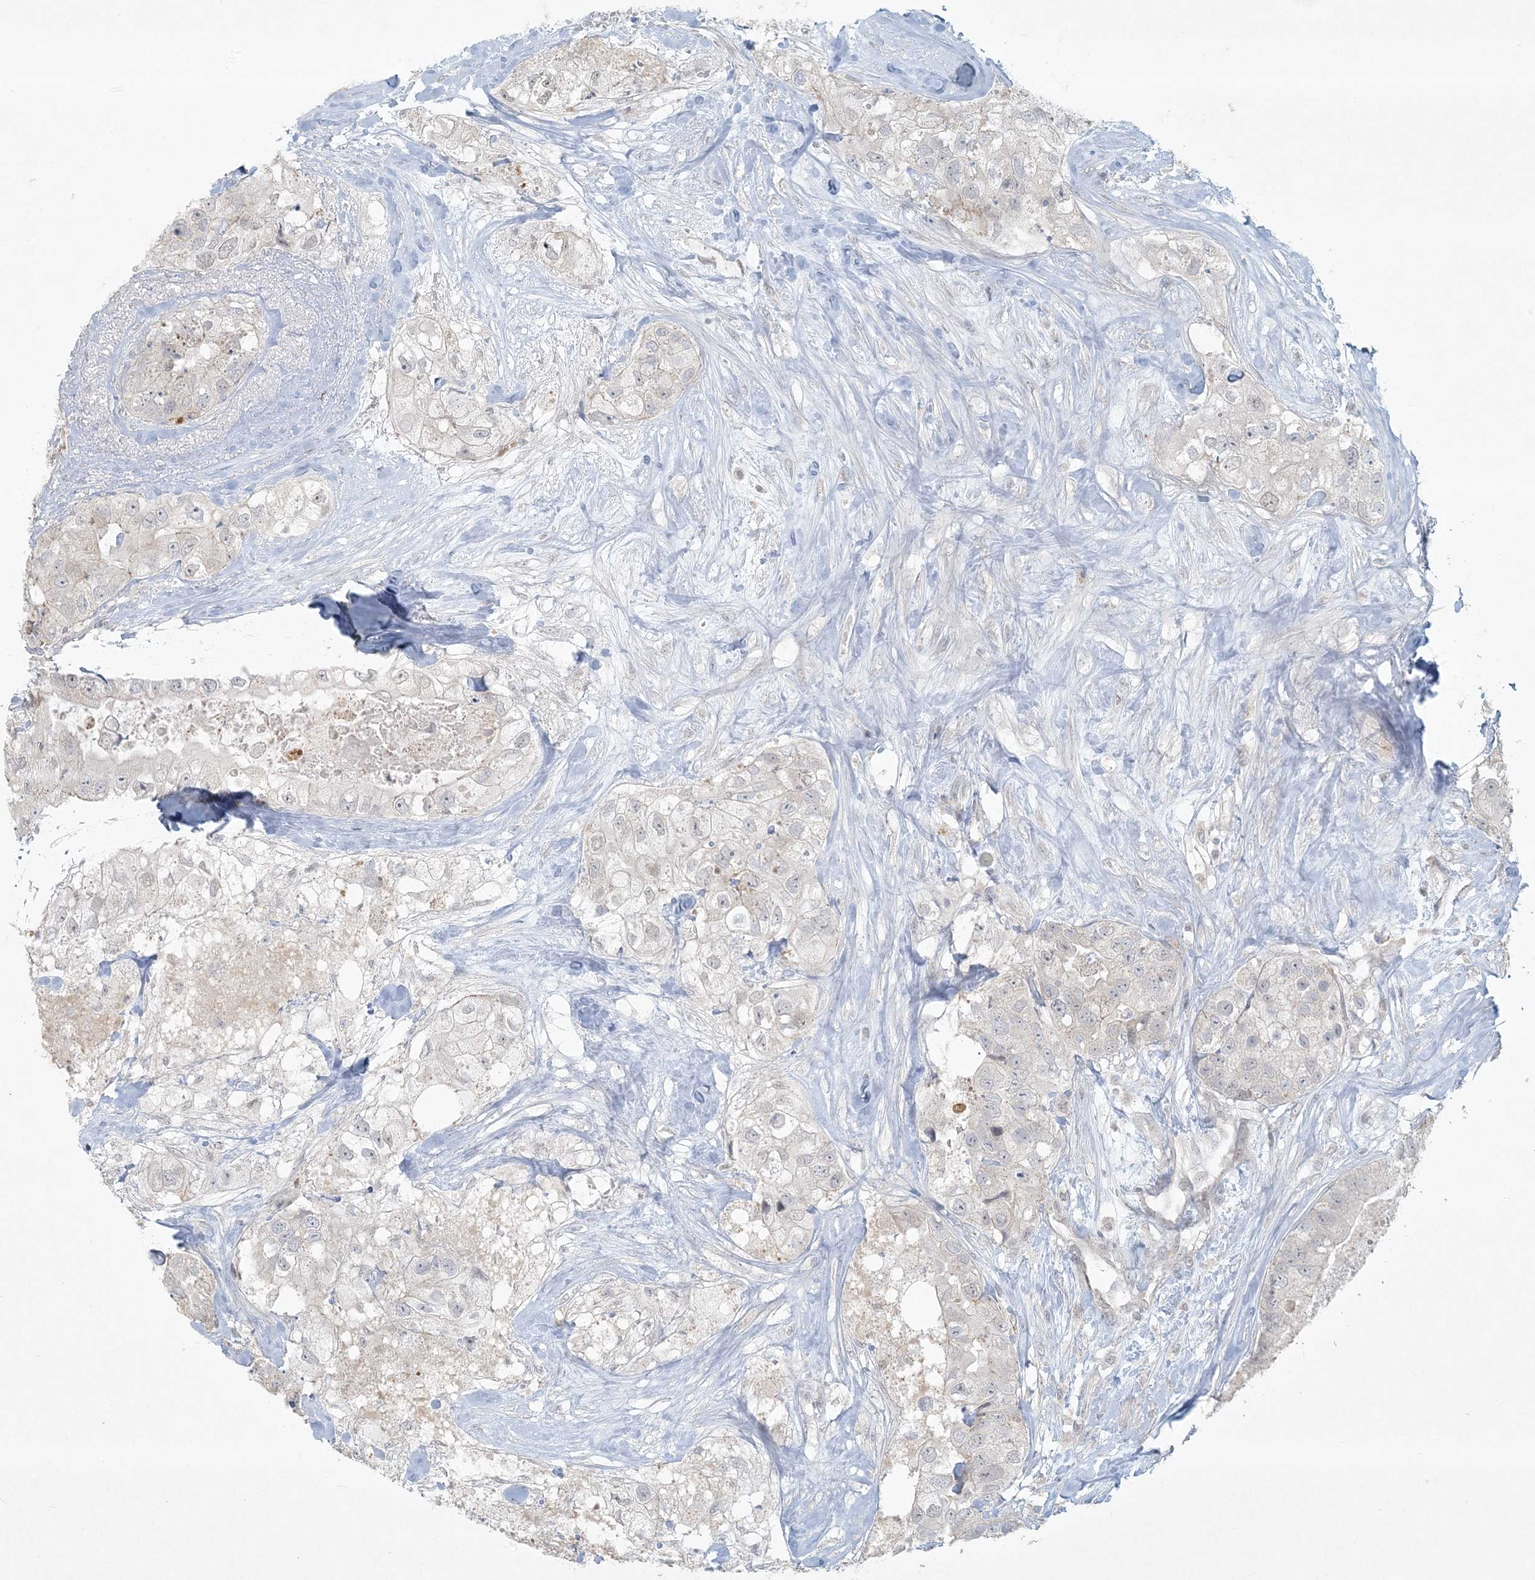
{"staining": {"intensity": "negative", "quantity": "none", "location": "none"}, "tissue": "breast cancer", "cell_type": "Tumor cells", "image_type": "cancer", "snomed": [{"axis": "morphology", "description": "Duct carcinoma"}, {"axis": "topography", "description": "Breast"}], "caption": "Tumor cells show no significant positivity in breast cancer.", "gene": "BCORL1", "patient": {"sex": "female", "age": 62}}